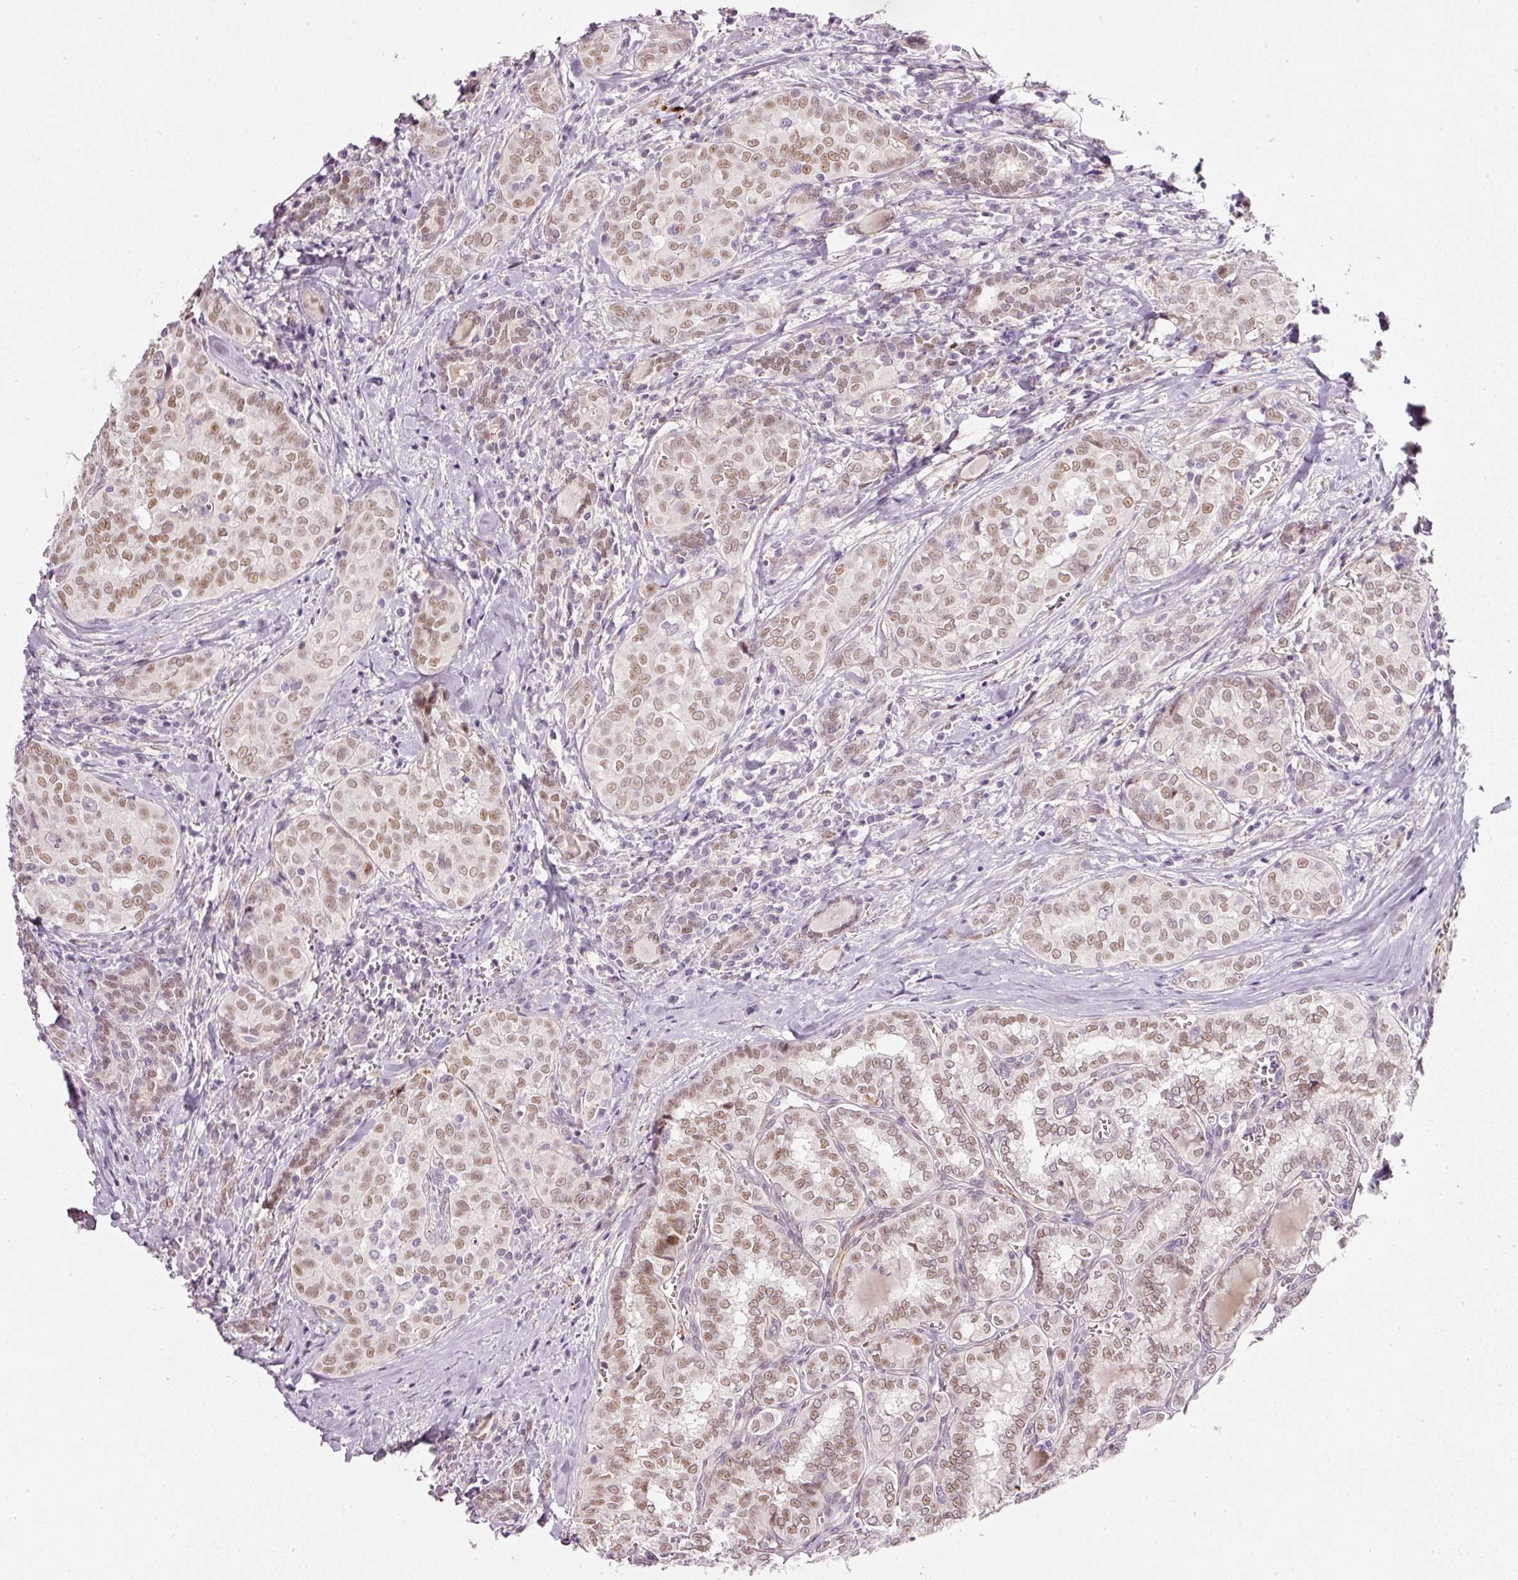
{"staining": {"intensity": "moderate", "quantity": ">75%", "location": "nuclear"}, "tissue": "thyroid cancer", "cell_type": "Tumor cells", "image_type": "cancer", "snomed": [{"axis": "morphology", "description": "Papillary adenocarcinoma, NOS"}, {"axis": "topography", "description": "Thyroid gland"}], "caption": "Brown immunohistochemical staining in thyroid cancer exhibits moderate nuclear staining in approximately >75% of tumor cells.", "gene": "TOGARAM1", "patient": {"sex": "female", "age": 30}}